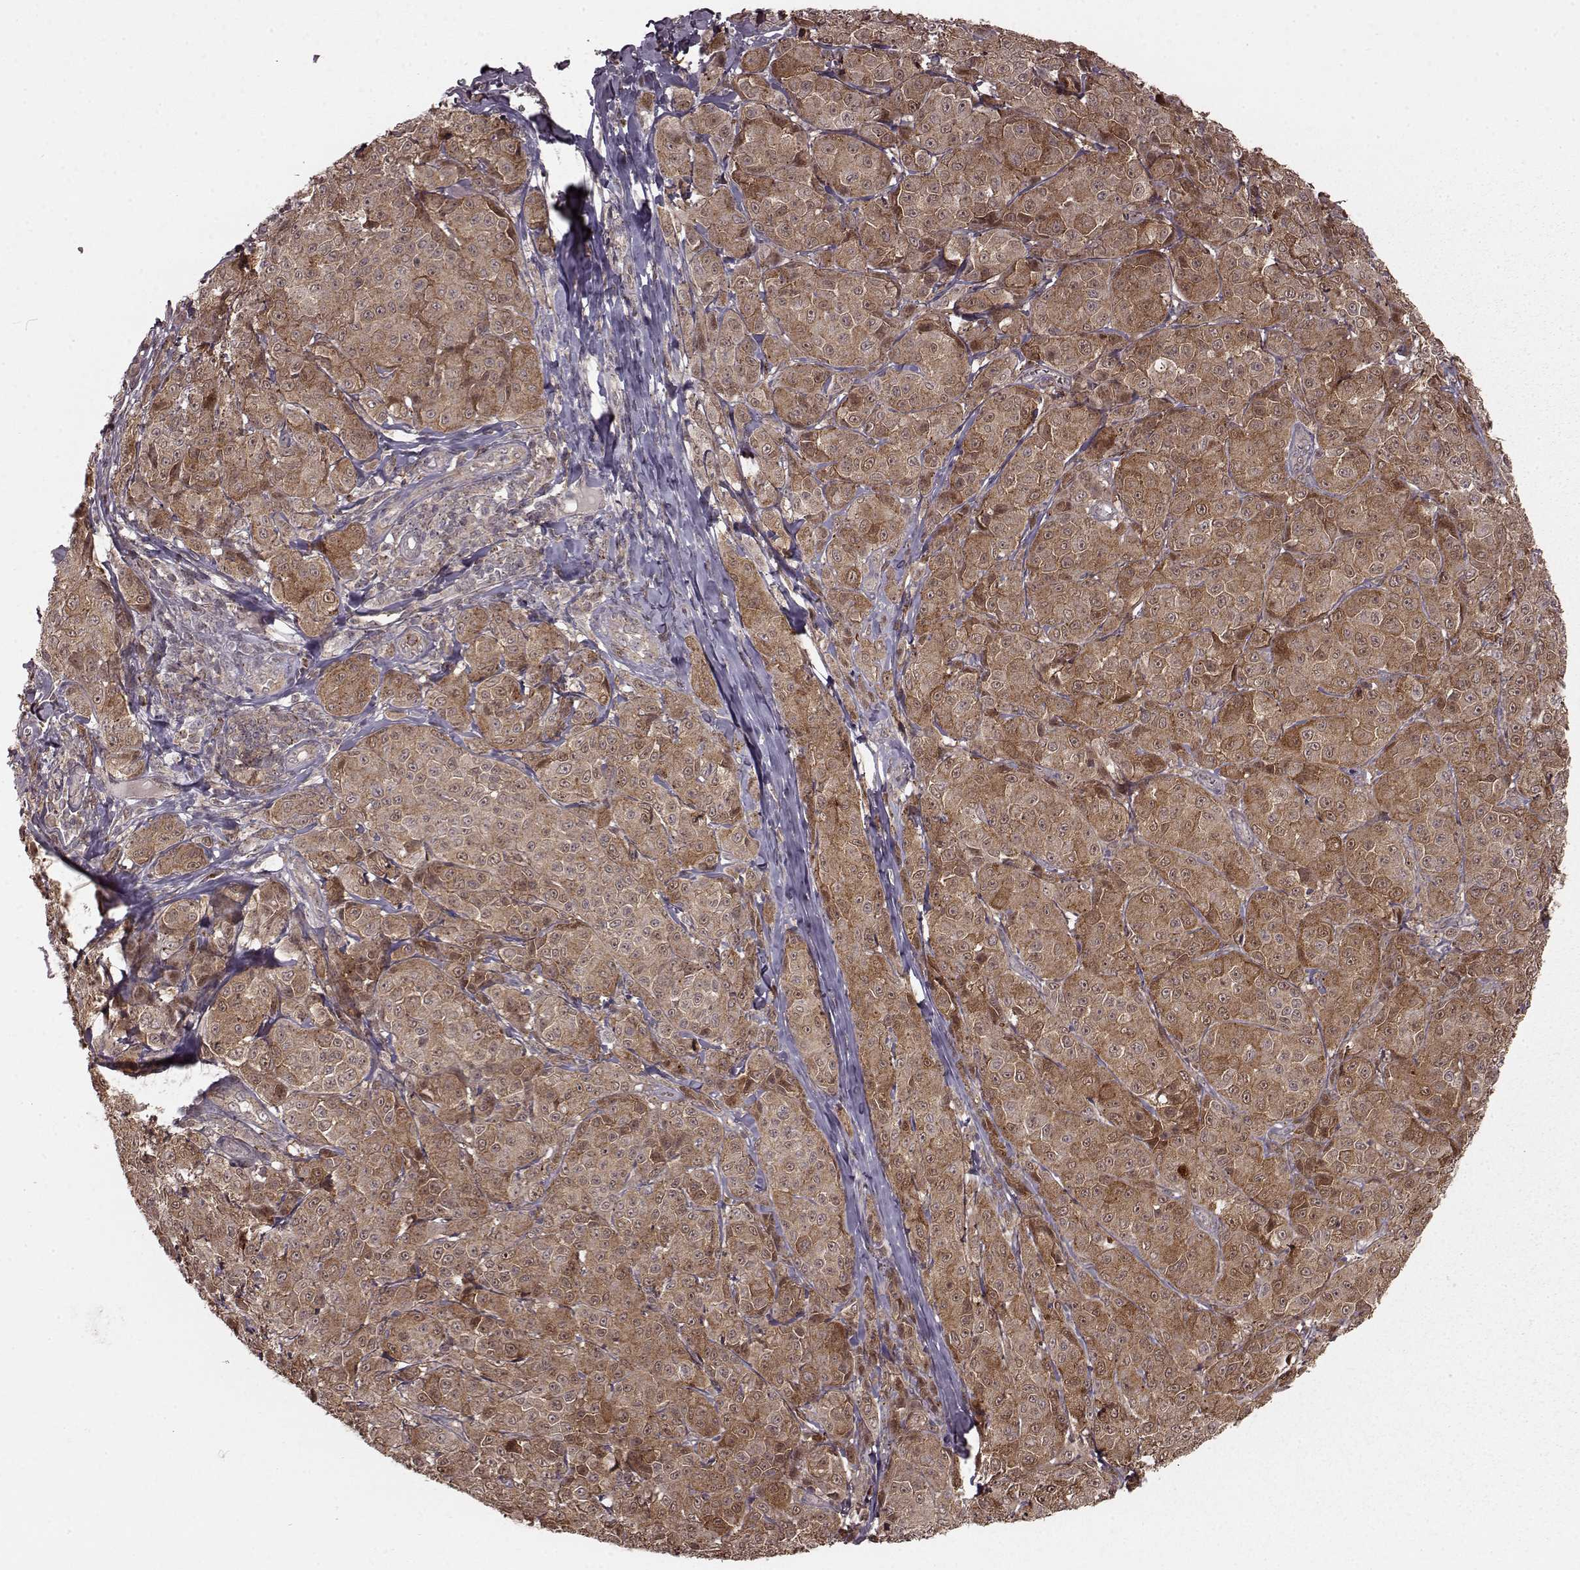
{"staining": {"intensity": "moderate", "quantity": ">75%", "location": "cytoplasmic/membranous"}, "tissue": "melanoma", "cell_type": "Tumor cells", "image_type": "cancer", "snomed": [{"axis": "morphology", "description": "Malignant melanoma, NOS"}, {"axis": "topography", "description": "Skin"}], "caption": "Malignant melanoma stained for a protein (brown) displays moderate cytoplasmic/membranous positive staining in about >75% of tumor cells.", "gene": "GSS", "patient": {"sex": "male", "age": 89}}